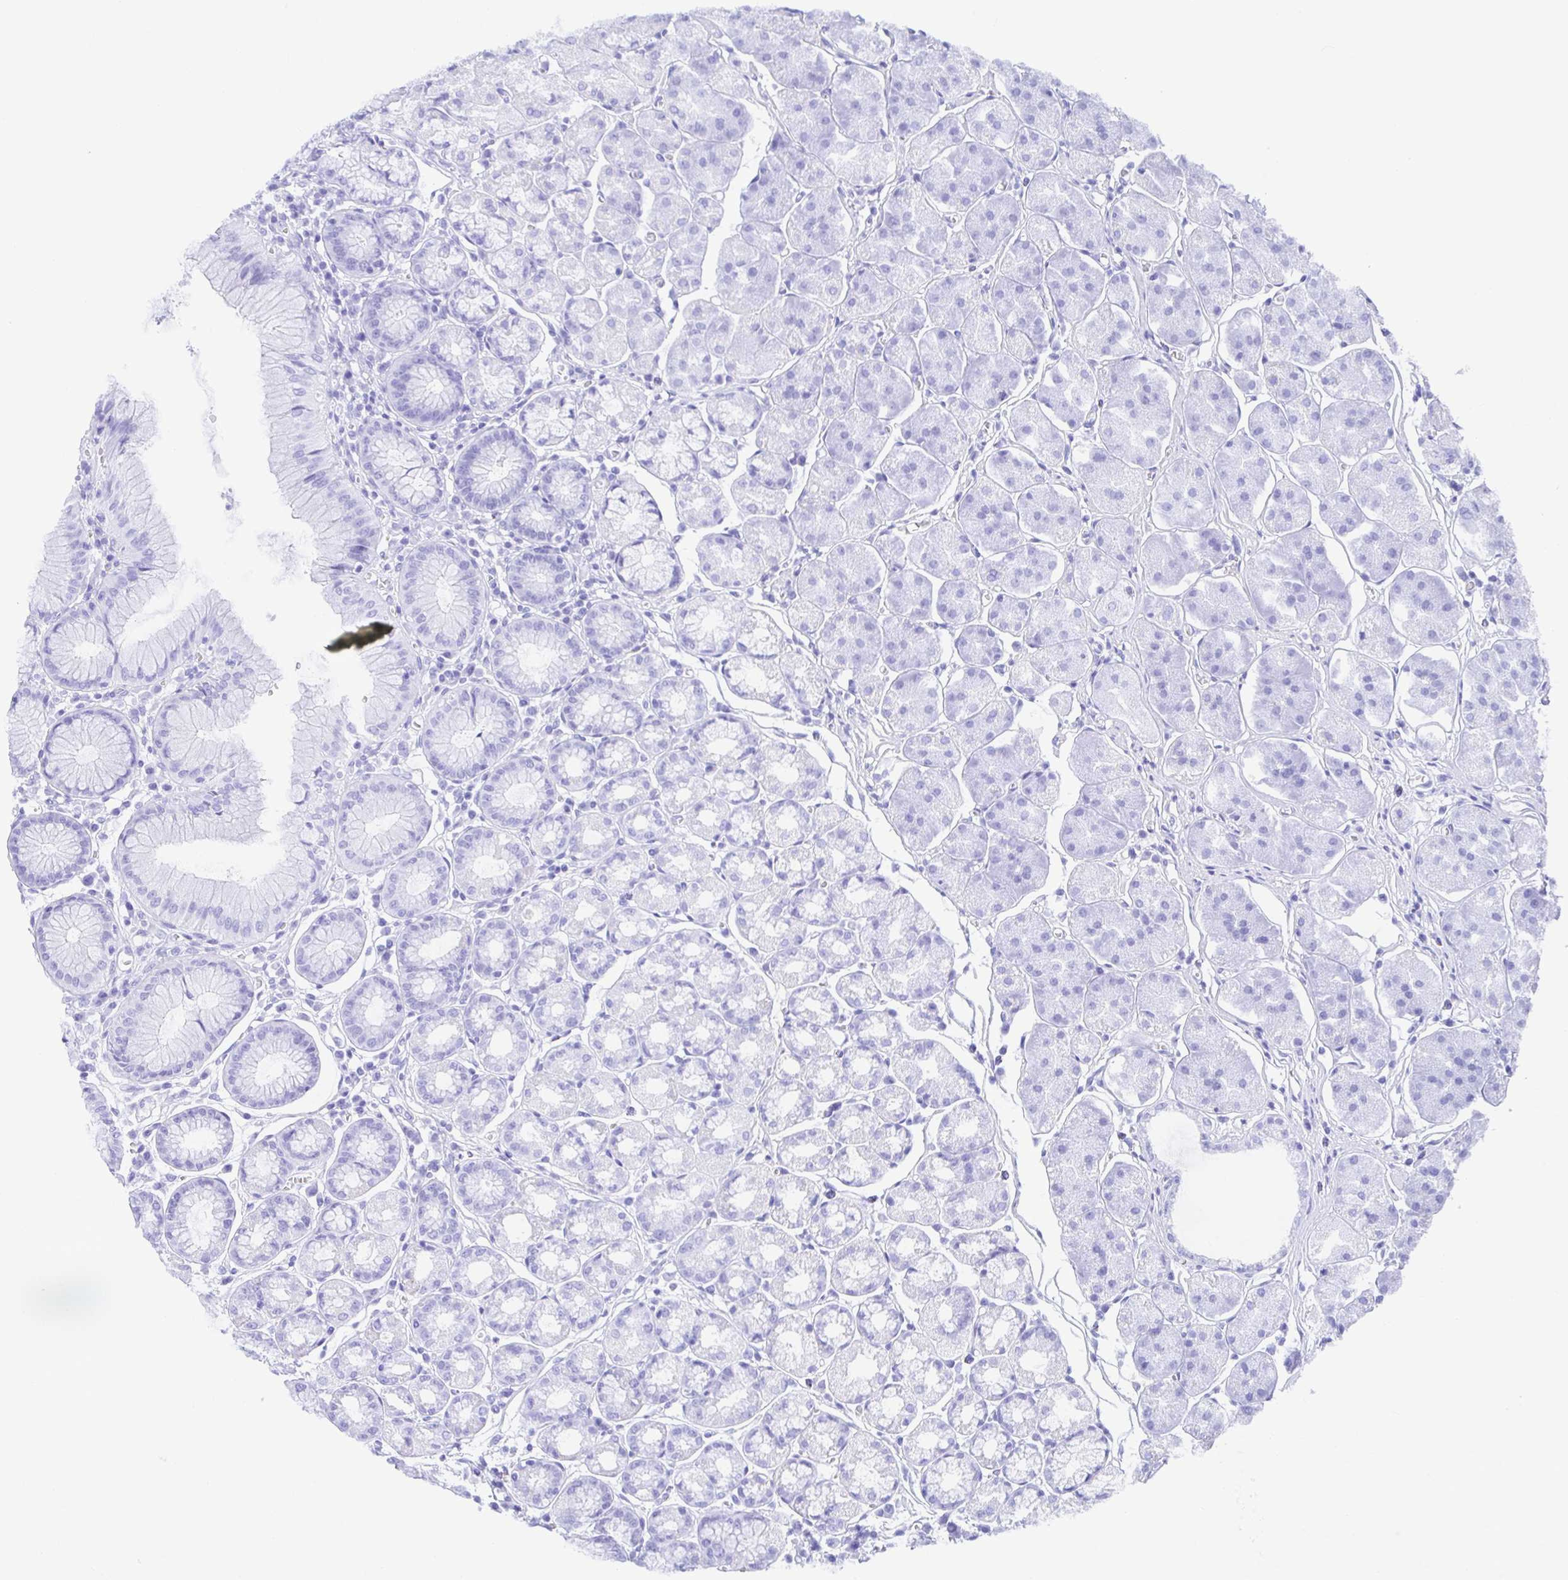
{"staining": {"intensity": "negative", "quantity": "none", "location": "none"}, "tissue": "stomach", "cell_type": "Glandular cells", "image_type": "normal", "snomed": [{"axis": "morphology", "description": "Normal tissue, NOS"}, {"axis": "topography", "description": "Stomach"}], "caption": "An image of human stomach is negative for staining in glandular cells. (DAB immunohistochemistry, high magnification).", "gene": "EZHIP", "patient": {"sex": "male", "age": 55}}